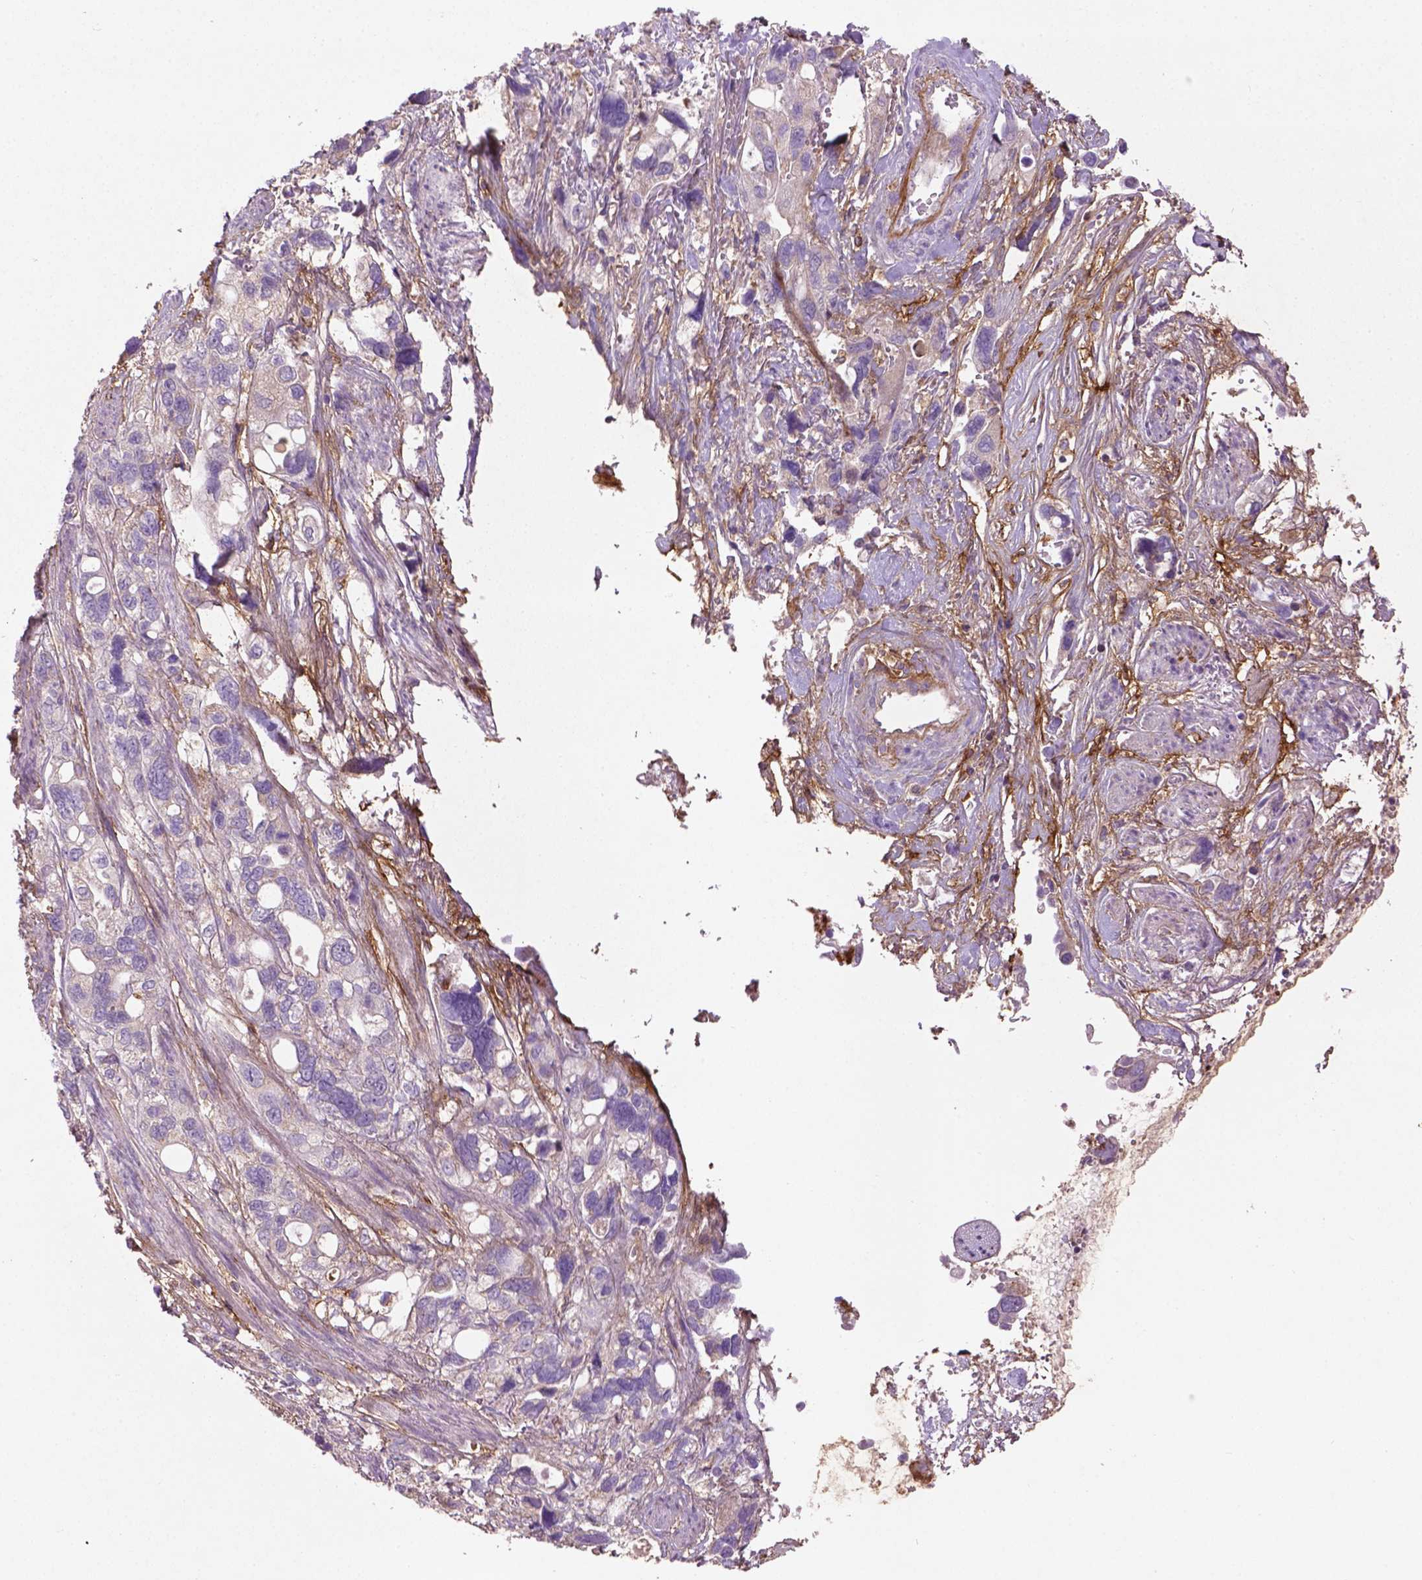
{"staining": {"intensity": "negative", "quantity": "none", "location": "none"}, "tissue": "stomach cancer", "cell_type": "Tumor cells", "image_type": "cancer", "snomed": [{"axis": "morphology", "description": "Adenocarcinoma, NOS"}, {"axis": "topography", "description": "Stomach, upper"}], "caption": "Stomach cancer (adenocarcinoma) stained for a protein using IHC reveals no expression tumor cells.", "gene": "LRRC3C", "patient": {"sex": "female", "age": 81}}